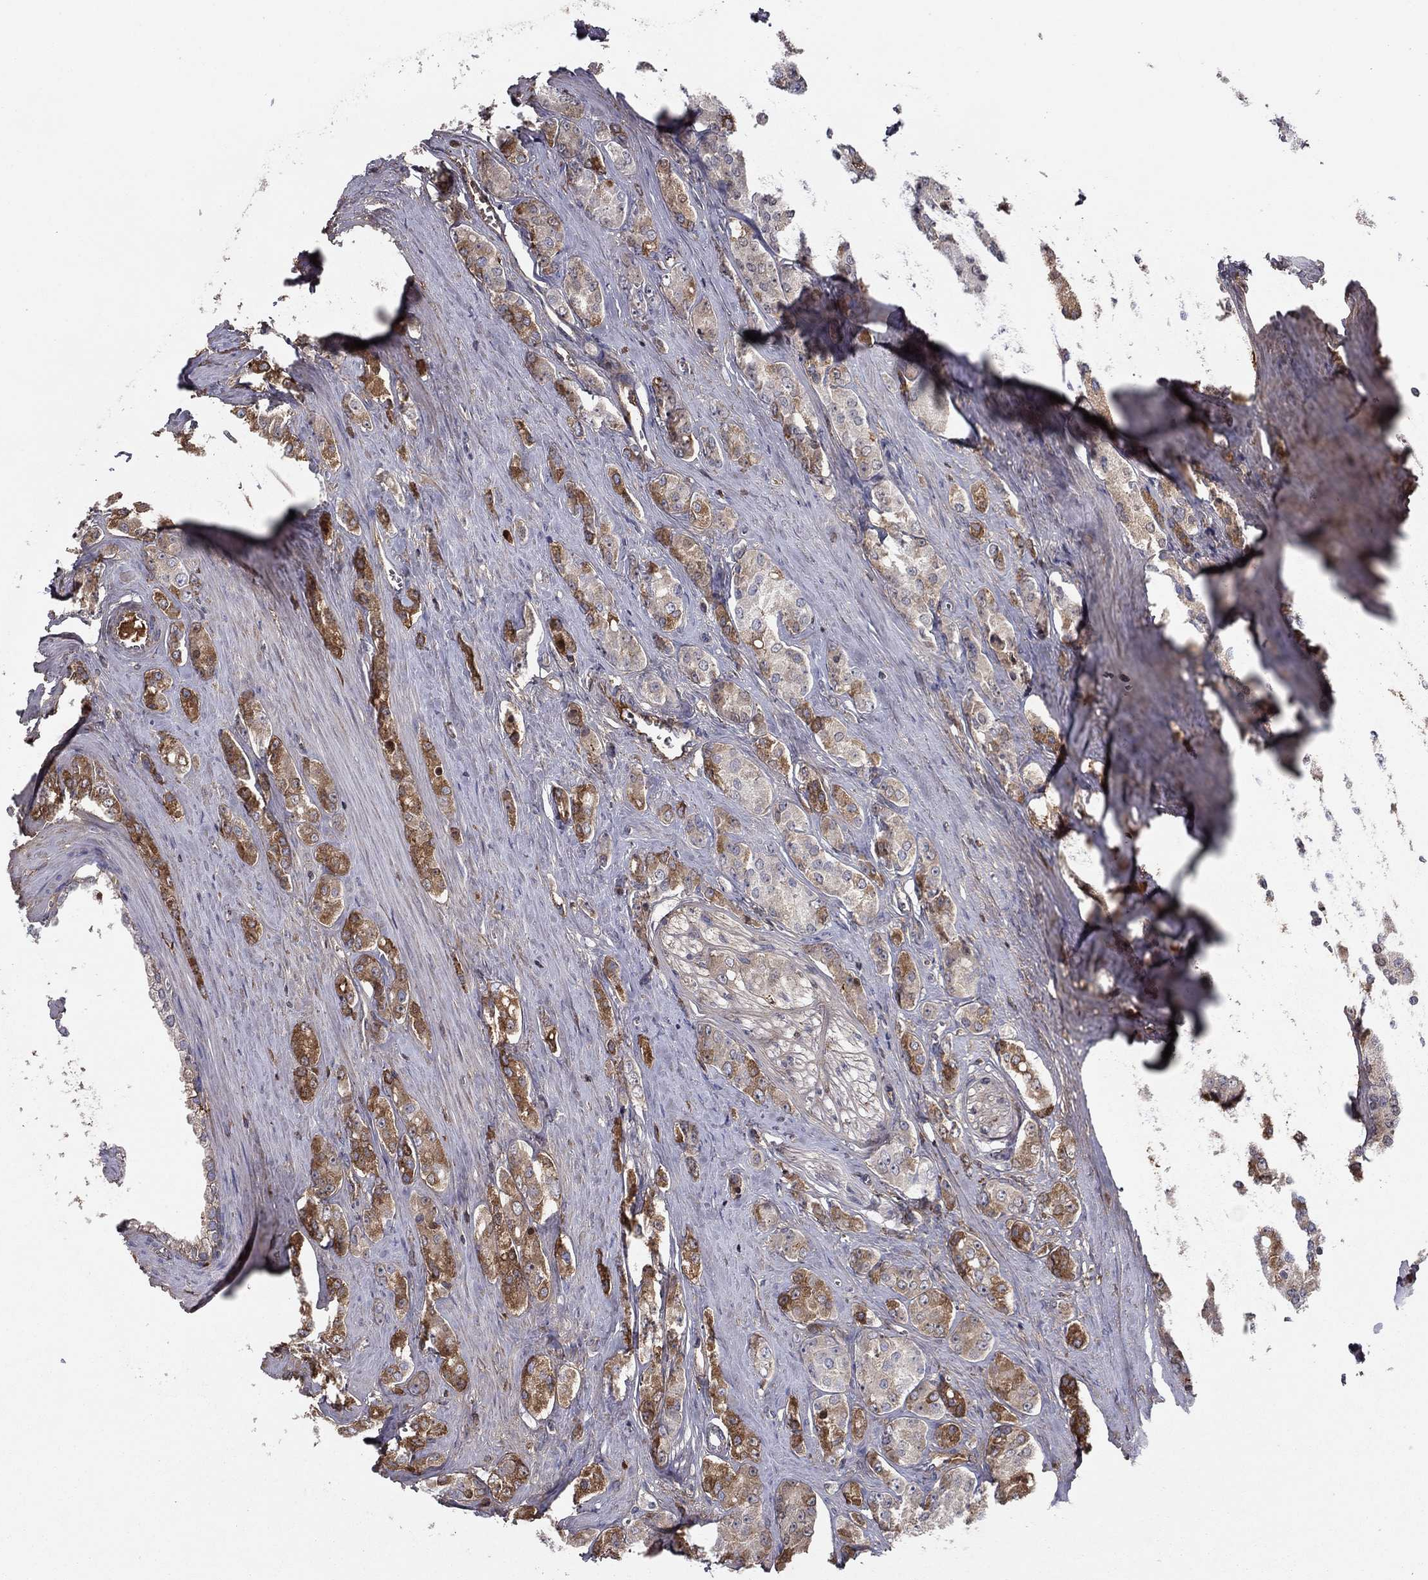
{"staining": {"intensity": "moderate", "quantity": "25%-75%", "location": "cytoplasmic/membranous"}, "tissue": "prostate cancer", "cell_type": "Tumor cells", "image_type": "cancer", "snomed": [{"axis": "morphology", "description": "Adenocarcinoma, NOS"}, {"axis": "topography", "description": "Prostate"}], "caption": "Prostate cancer stained with a protein marker displays moderate staining in tumor cells.", "gene": "HPX", "patient": {"sex": "male", "age": 67}}